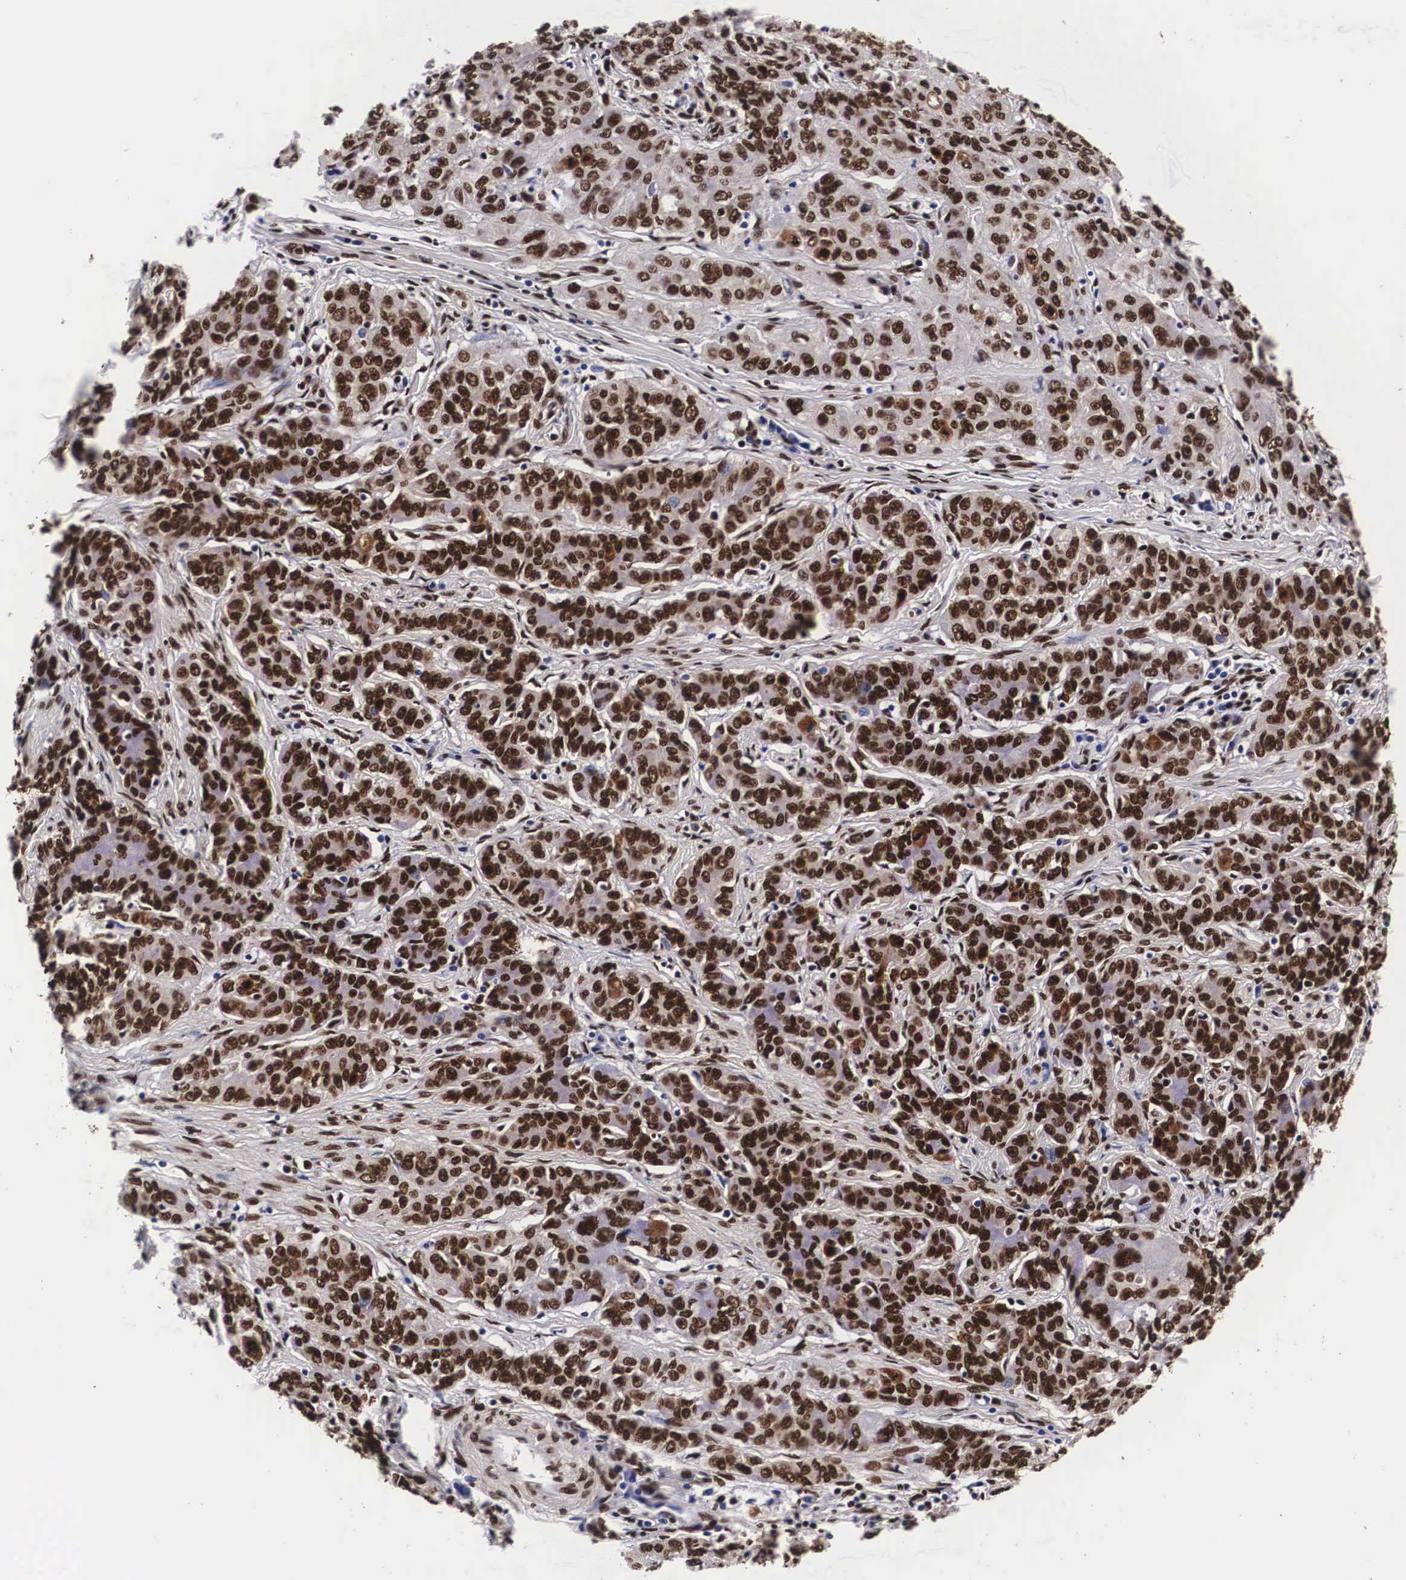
{"staining": {"intensity": "strong", "quantity": ">75%", "location": "cytoplasmic/membranous,nuclear"}, "tissue": "cervical cancer", "cell_type": "Tumor cells", "image_type": "cancer", "snomed": [{"axis": "morphology", "description": "Squamous cell carcinoma, NOS"}, {"axis": "topography", "description": "Cervix"}], "caption": "IHC (DAB) staining of squamous cell carcinoma (cervical) exhibits strong cytoplasmic/membranous and nuclear protein expression in approximately >75% of tumor cells.", "gene": "PABPN1", "patient": {"sex": "female", "age": 38}}